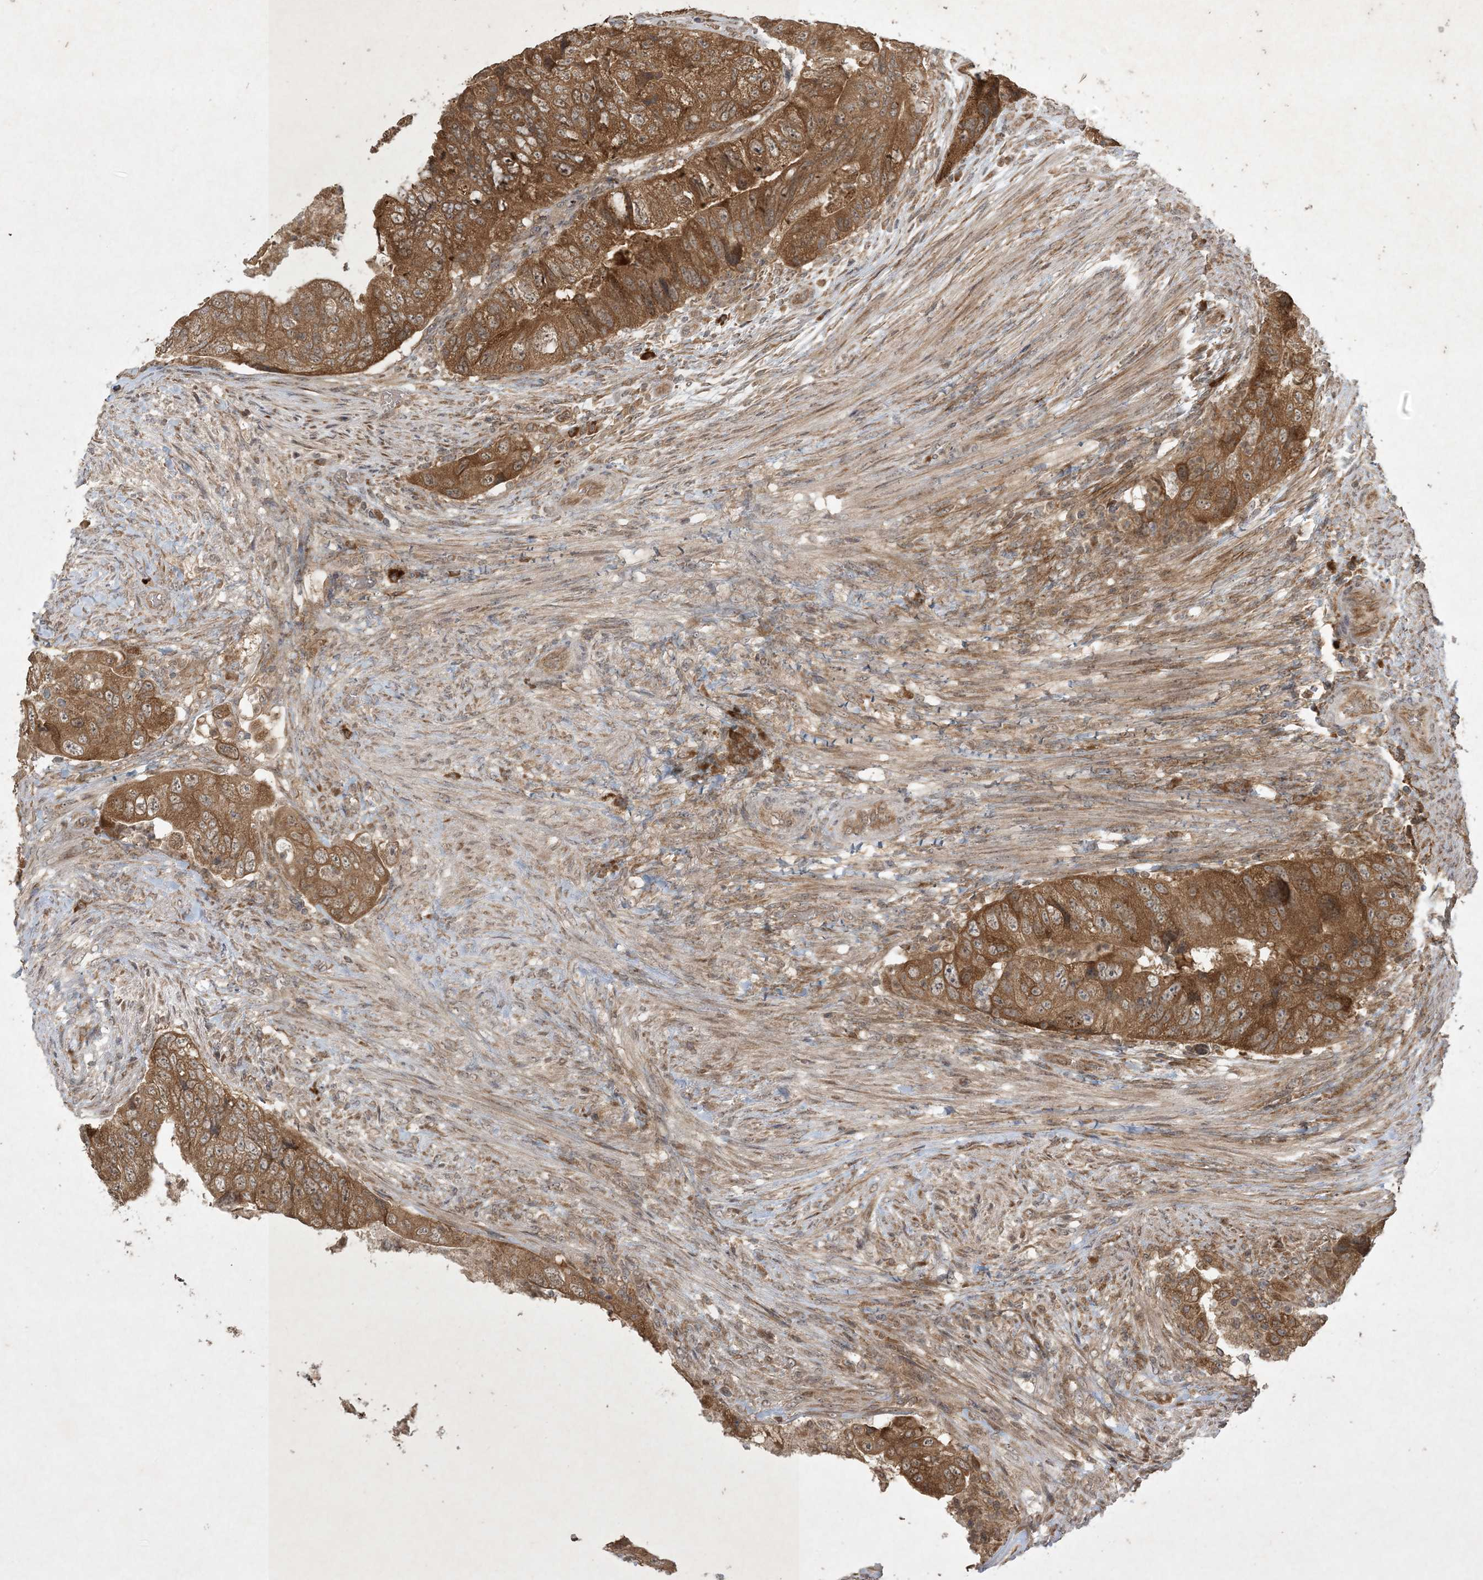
{"staining": {"intensity": "moderate", "quantity": ">75%", "location": "cytoplasmic/membranous,nuclear"}, "tissue": "colorectal cancer", "cell_type": "Tumor cells", "image_type": "cancer", "snomed": [{"axis": "morphology", "description": "Adenocarcinoma, NOS"}, {"axis": "topography", "description": "Rectum"}], "caption": "Protein analysis of colorectal cancer (adenocarcinoma) tissue reveals moderate cytoplasmic/membranous and nuclear staining in approximately >75% of tumor cells.", "gene": "NRBP2", "patient": {"sex": "male", "age": 63}}